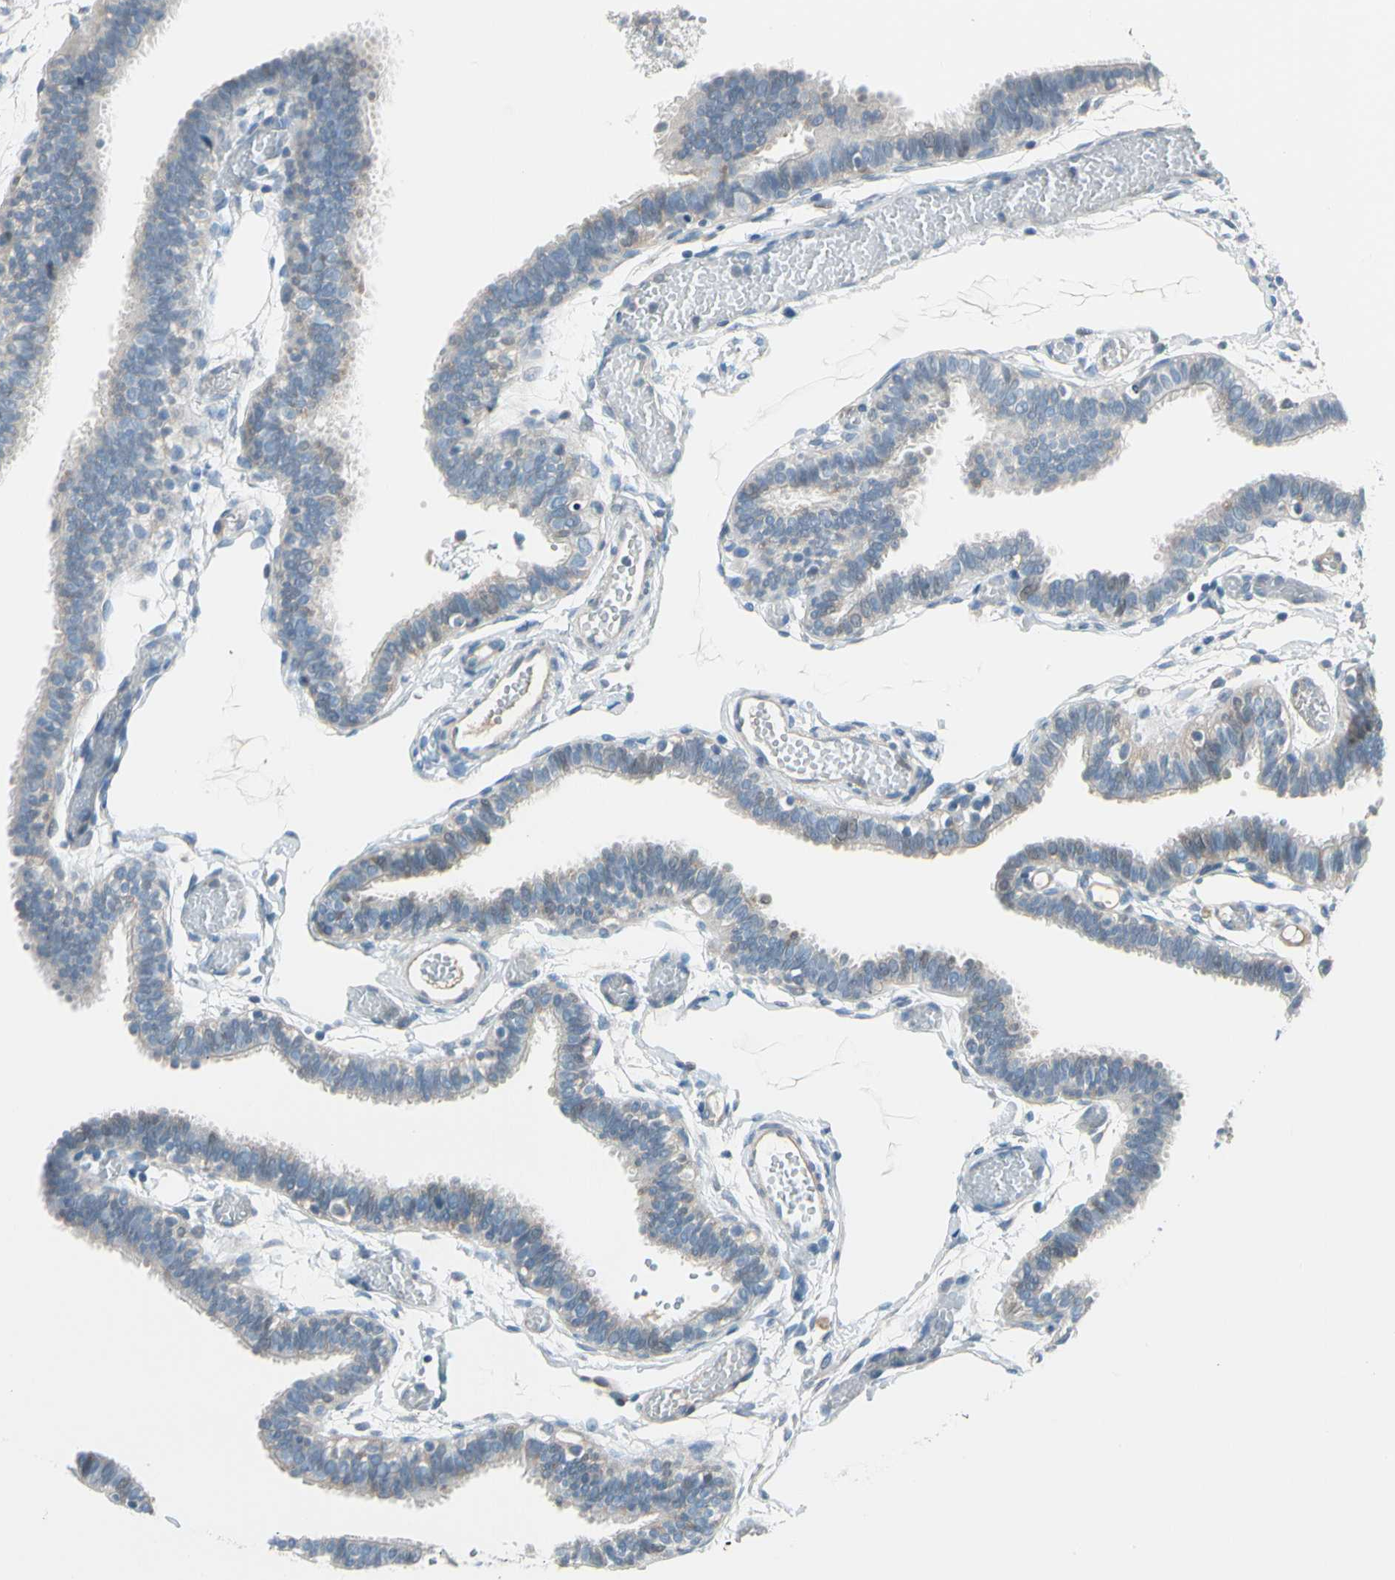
{"staining": {"intensity": "weak", "quantity": "25%-75%", "location": "cytoplasmic/membranous"}, "tissue": "fallopian tube", "cell_type": "Glandular cells", "image_type": "normal", "snomed": [{"axis": "morphology", "description": "Normal tissue, NOS"}, {"axis": "topography", "description": "Fallopian tube"}], "caption": "Immunohistochemical staining of normal fallopian tube demonstrates low levels of weak cytoplasmic/membranous positivity in about 25%-75% of glandular cells.", "gene": "STK40", "patient": {"sex": "female", "age": 29}}